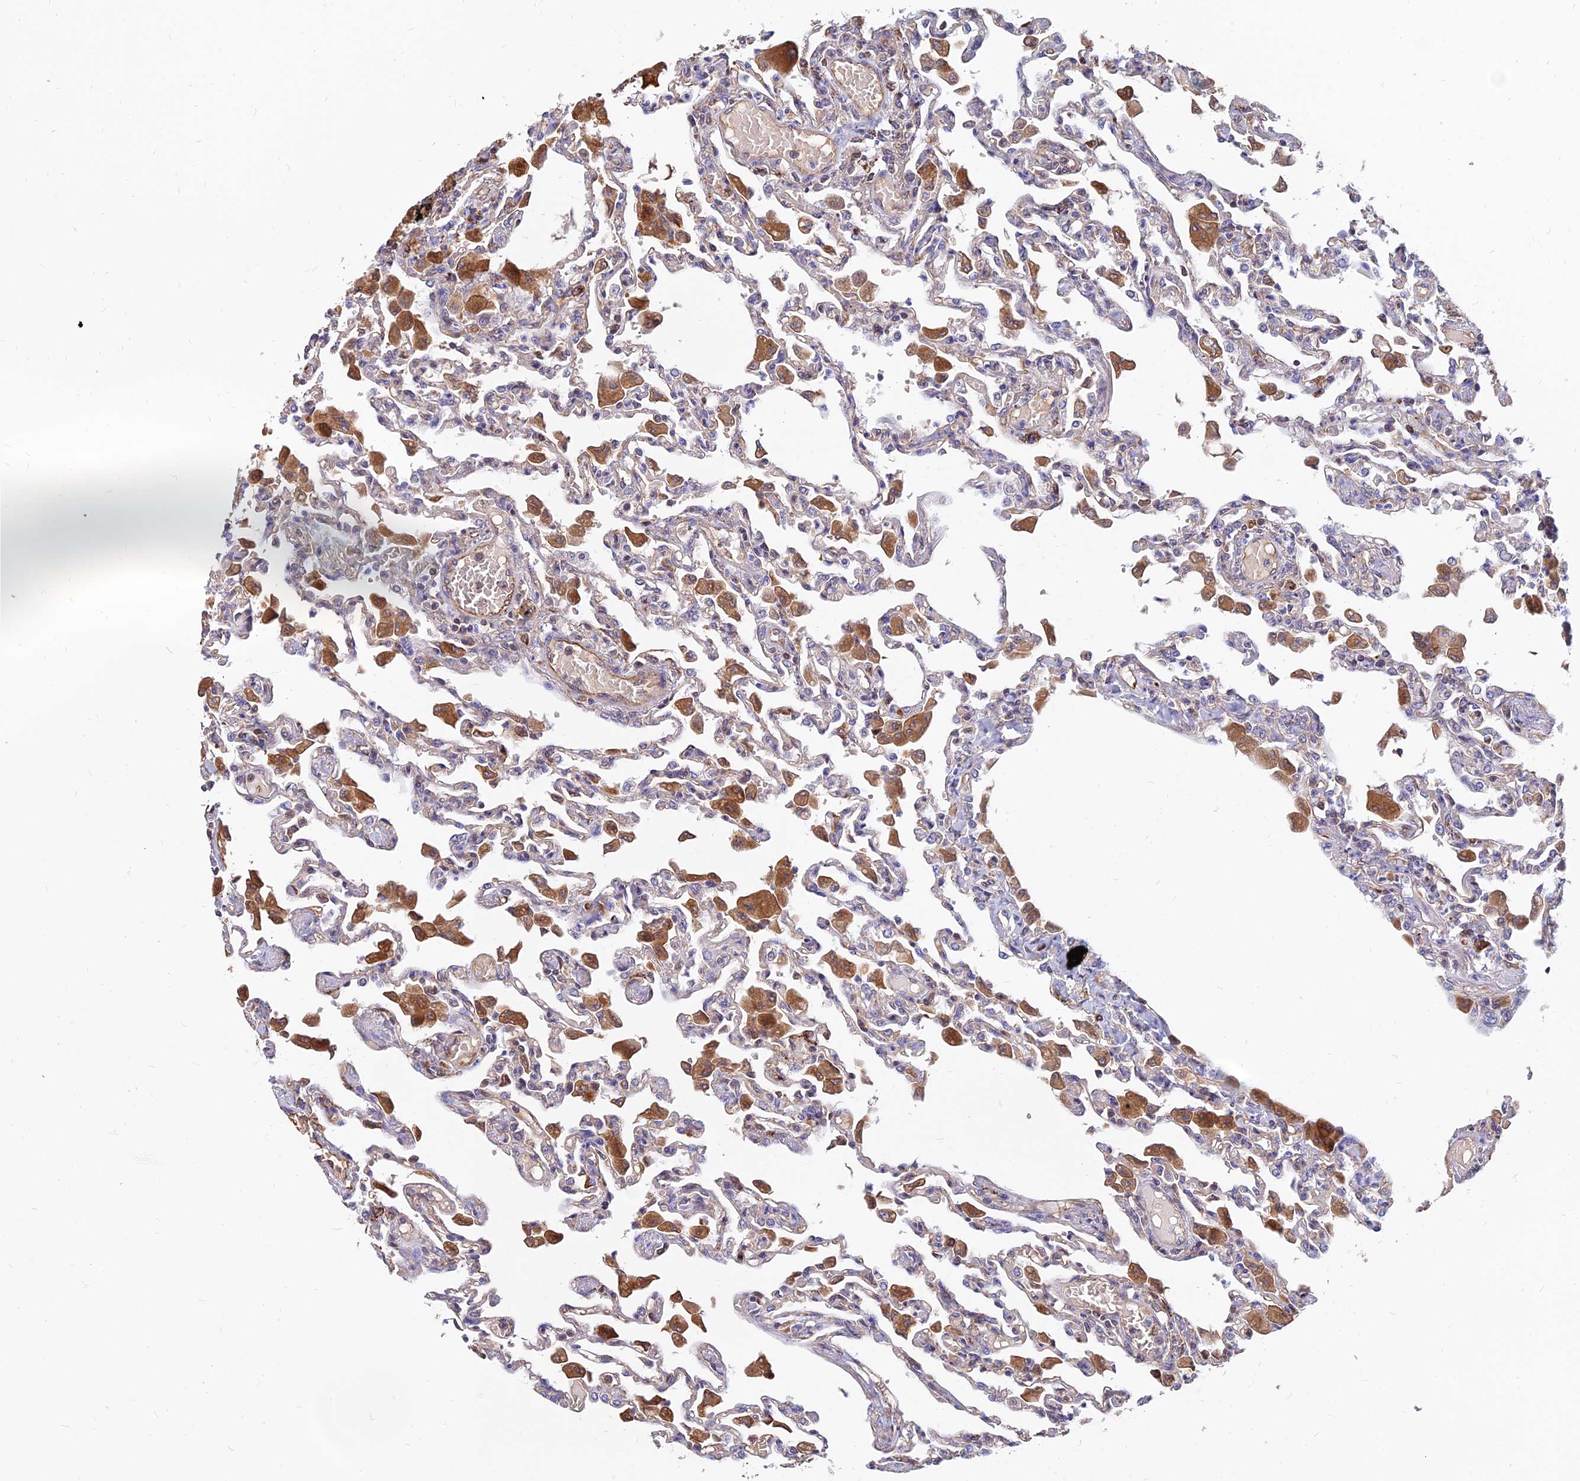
{"staining": {"intensity": "moderate", "quantity": "<25%", "location": "cytoplasmic/membranous"}, "tissue": "lung", "cell_type": "Alveolar cells", "image_type": "normal", "snomed": [{"axis": "morphology", "description": "Normal tissue, NOS"}, {"axis": "topography", "description": "Bronchus"}, {"axis": "topography", "description": "Lung"}], "caption": "DAB (3,3'-diaminobenzidine) immunohistochemical staining of normal lung demonstrates moderate cytoplasmic/membranous protein staining in about <25% of alveolar cells. (DAB (3,3'-diaminobenzidine) IHC, brown staining for protein, blue staining for nuclei).", "gene": "CDK18", "patient": {"sex": "female", "age": 49}}